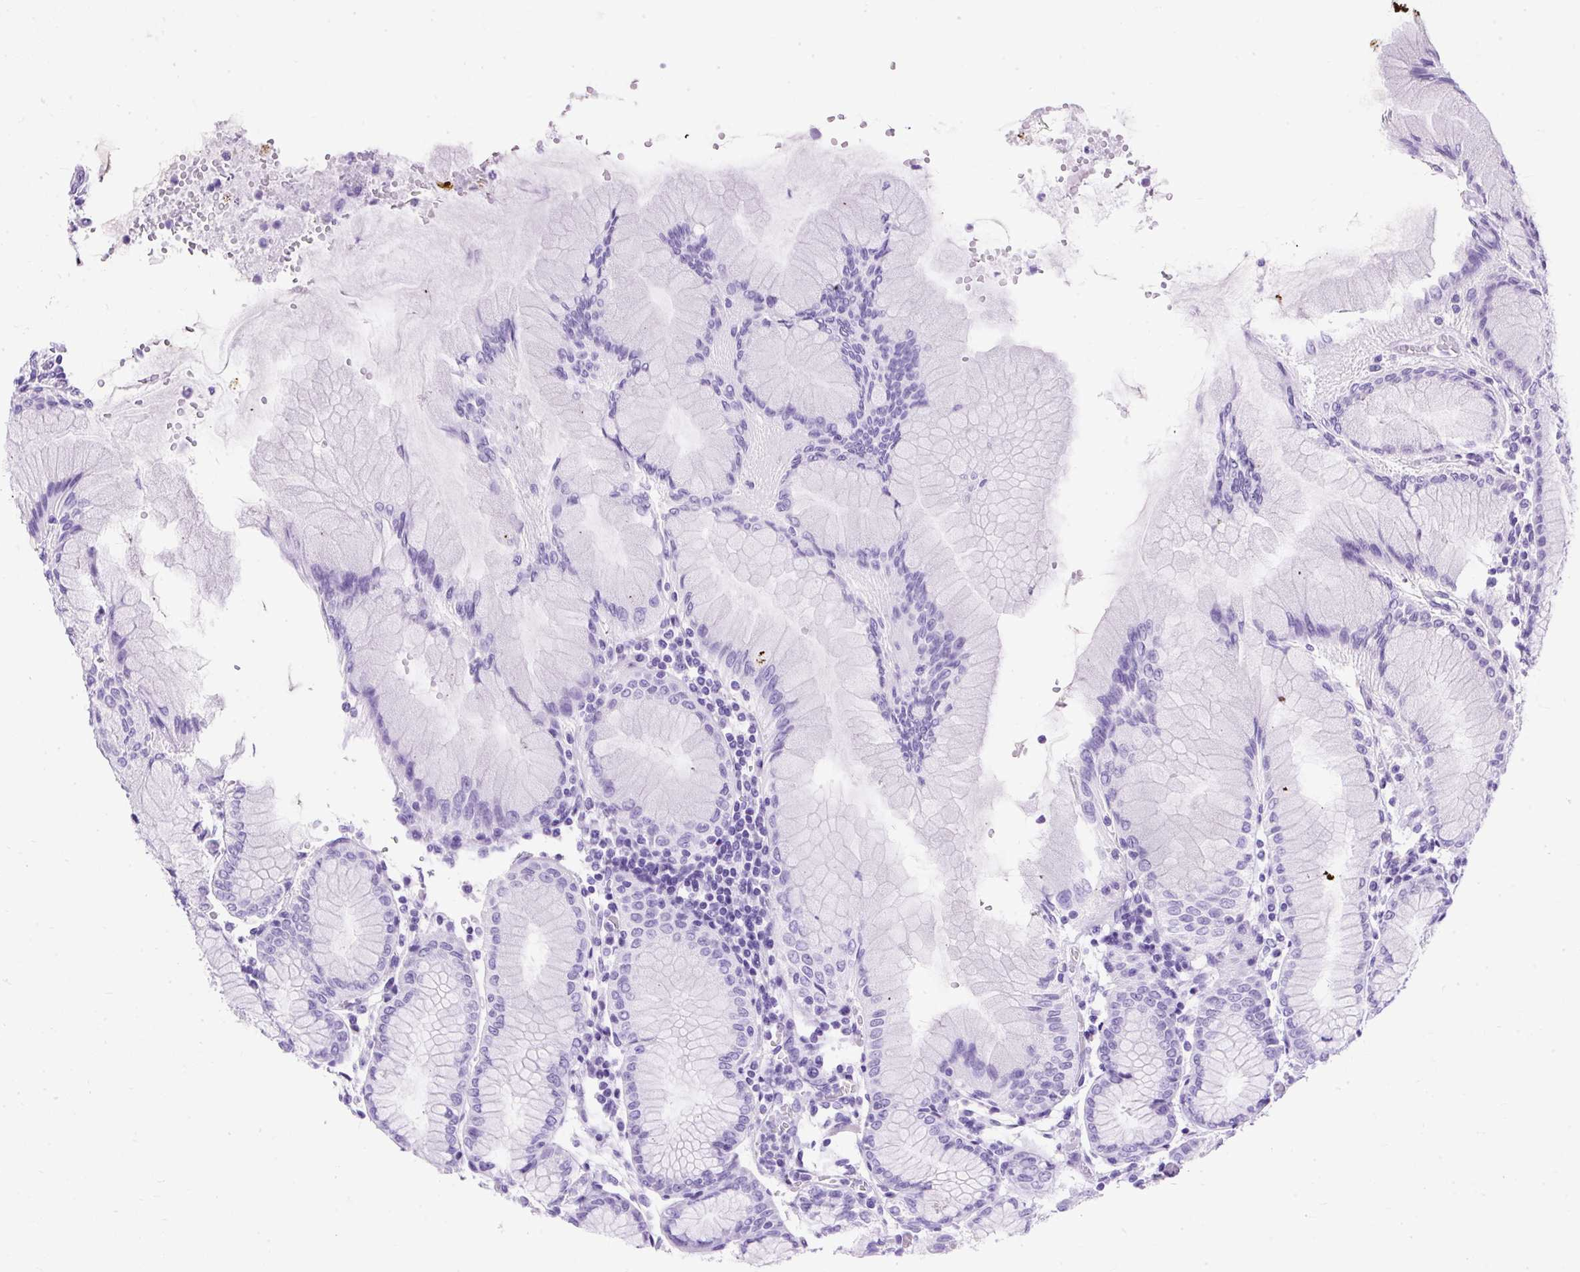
{"staining": {"intensity": "negative", "quantity": "none", "location": "none"}, "tissue": "stomach", "cell_type": "Glandular cells", "image_type": "normal", "snomed": [{"axis": "morphology", "description": "Normal tissue, NOS"}, {"axis": "topography", "description": "Stomach"}], "caption": "Immunohistochemistry image of benign stomach stained for a protein (brown), which displays no staining in glandular cells.", "gene": "PVALB", "patient": {"sex": "female", "age": 57}}